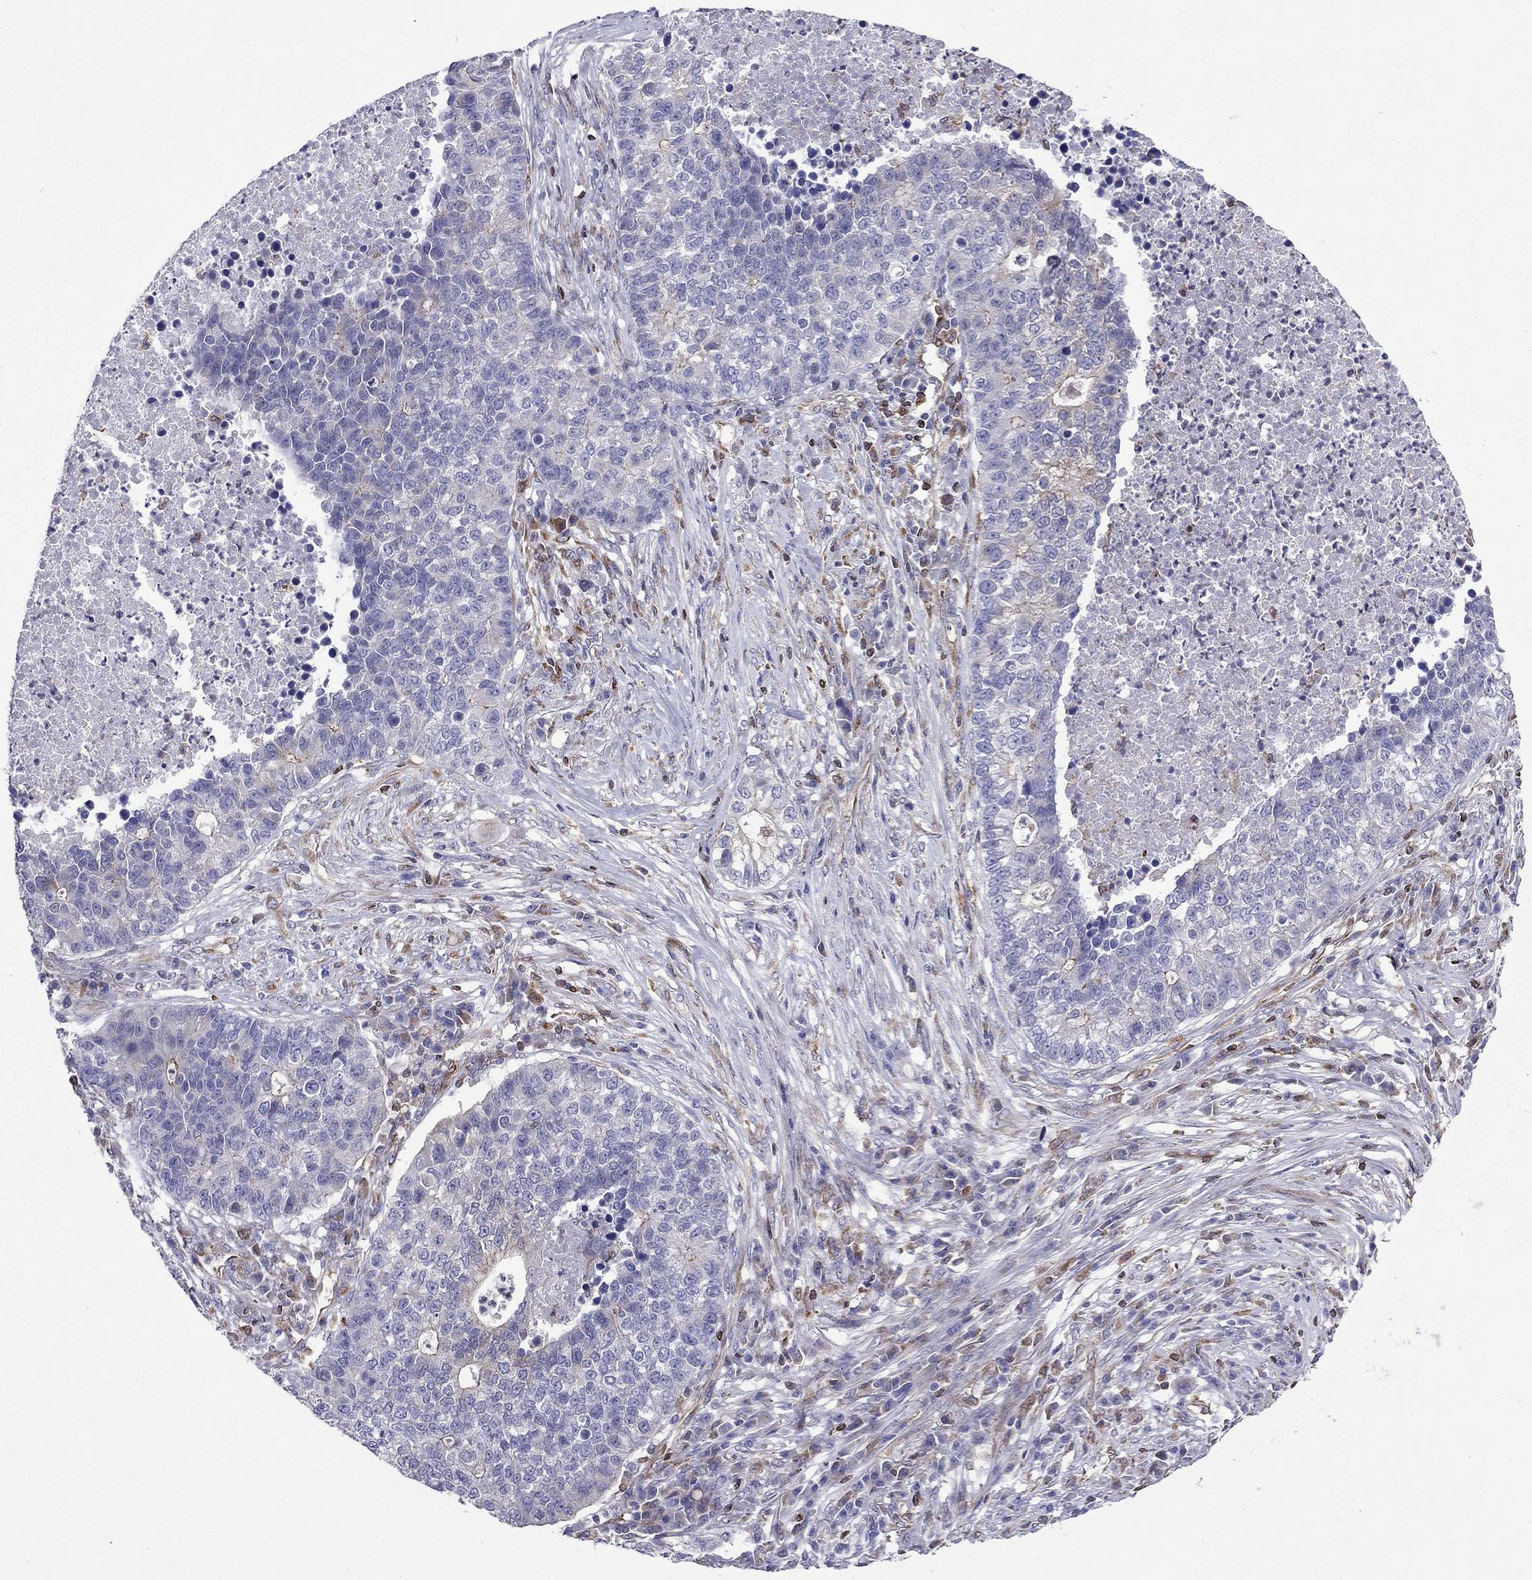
{"staining": {"intensity": "negative", "quantity": "none", "location": "none"}, "tissue": "lung cancer", "cell_type": "Tumor cells", "image_type": "cancer", "snomed": [{"axis": "morphology", "description": "Adenocarcinoma, NOS"}, {"axis": "topography", "description": "Lung"}], "caption": "IHC image of neoplastic tissue: human lung cancer stained with DAB (3,3'-diaminobenzidine) demonstrates no significant protein expression in tumor cells.", "gene": "GNAL", "patient": {"sex": "male", "age": 57}}